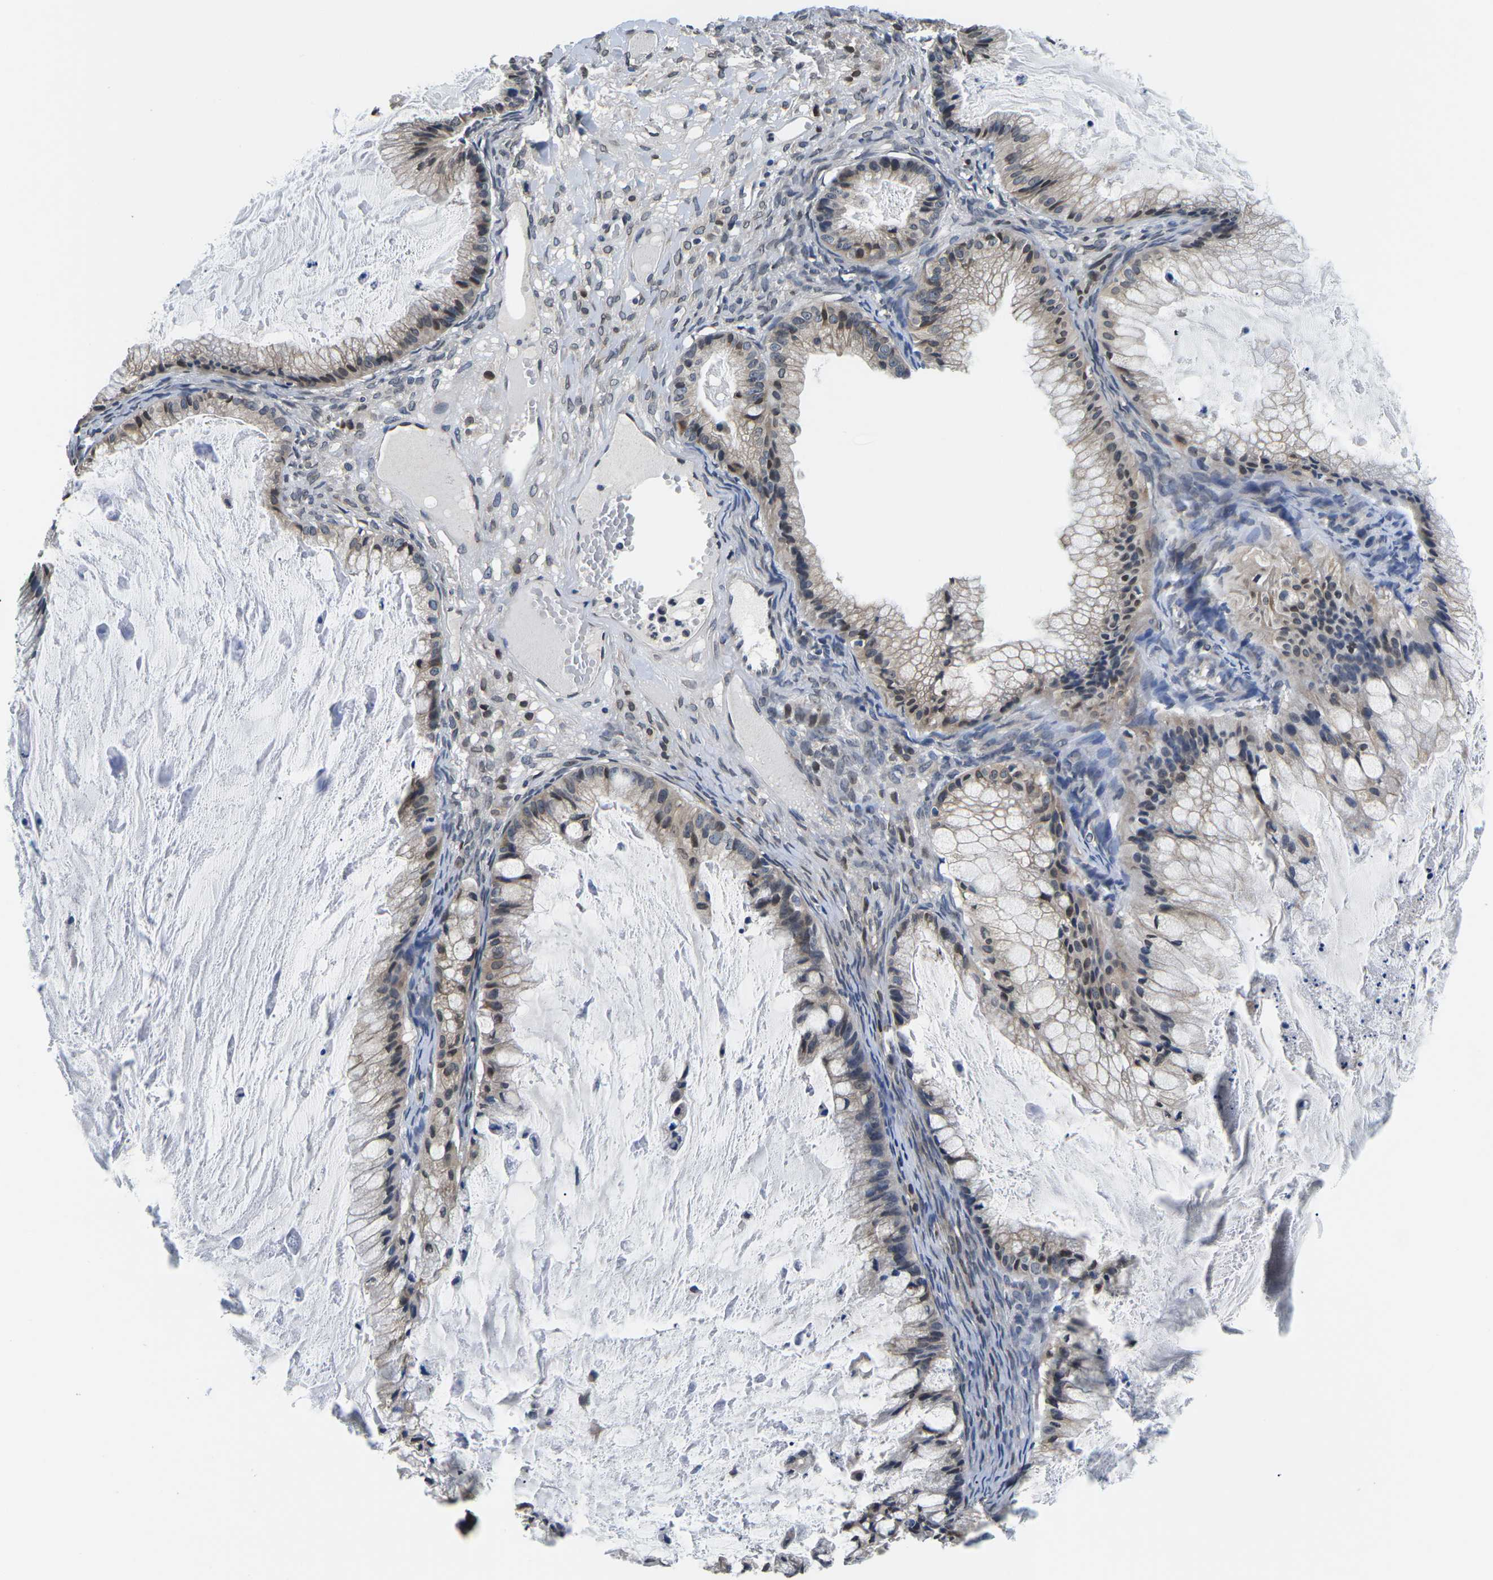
{"staining": {"intensity": "moderate", "quantity": "25%-75%", "location": "nuclear"}, "tissue": "ovarian cancer", "cell_type": "Tumor cells", "image_type": "cancer", "snomed": [{"axis": "morphology", "description": "Cystadenocarcinoma, mucinous, NOS"}, {"axis": "topography", "description": "Ovary"}], "caption": "Moderate nuclear staining is identified in approximately 25%-75% of tumor cells in ovarian mucinous cystadenocarcinoma.", "gene": "SNX10", "patient": {"sex": "female", "age": 57}}